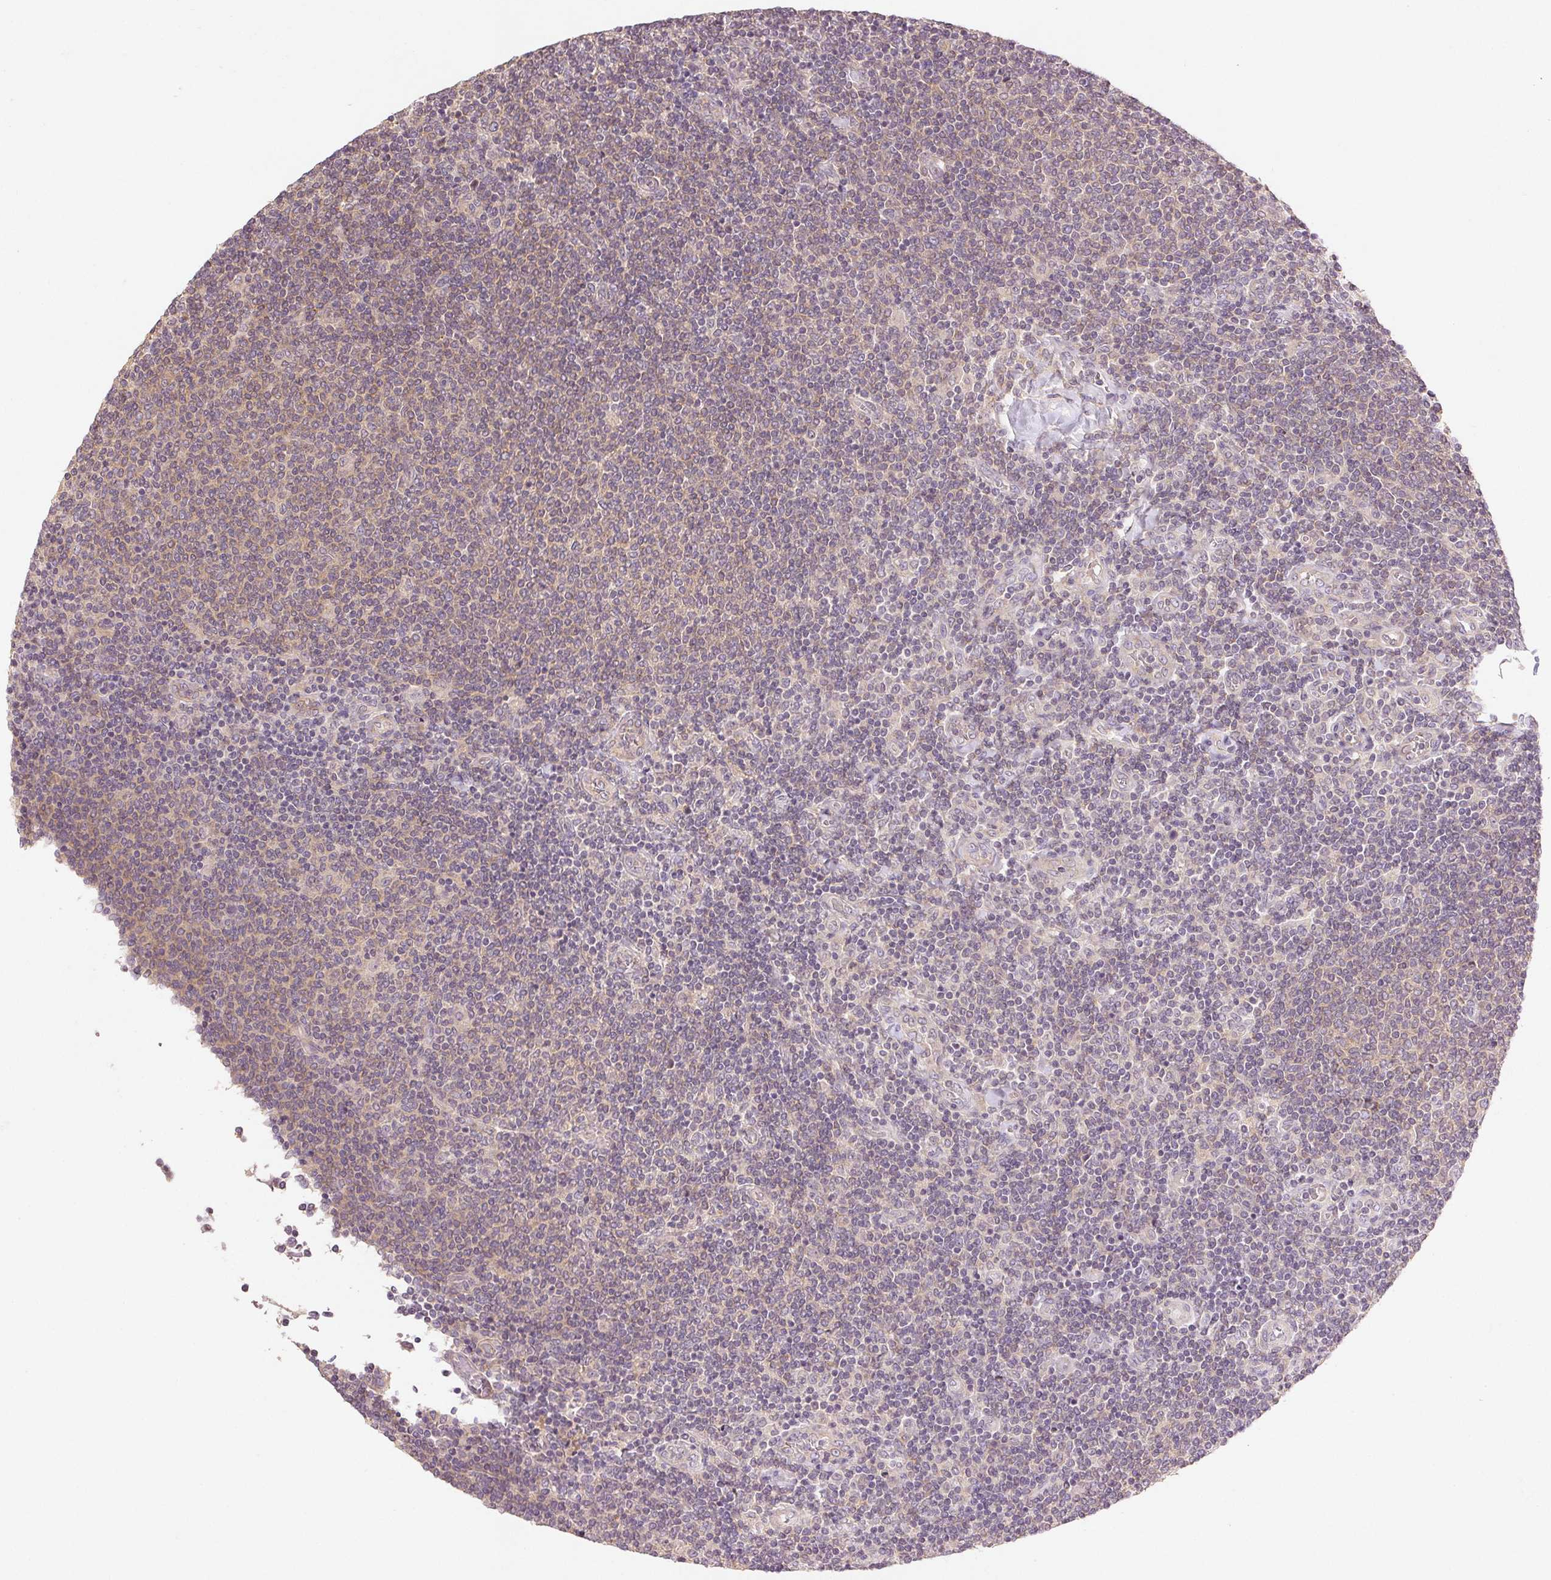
{"staining": {"intensity": "negative", "quantity": "none", "location": "none"}, "tissue": "lymphoma", "cell_type": "Tumor cells", "image_type": "cancer", "snomed": [{"axis": "morphology", "description": "Malignant lymphoma, non-Hodgkin's type, Low grade"}, {"axis": "topography", "description": "Lymph node"}], "caption": "This photomicrograph is of lymphoma stained with immunohistochemistry to label a protein in brown with the nuclei are counter-stained blue. There is no positivity in tumor cells.", "gene": "YIF1B", "patient": {"sex": "male", "age": 52}}